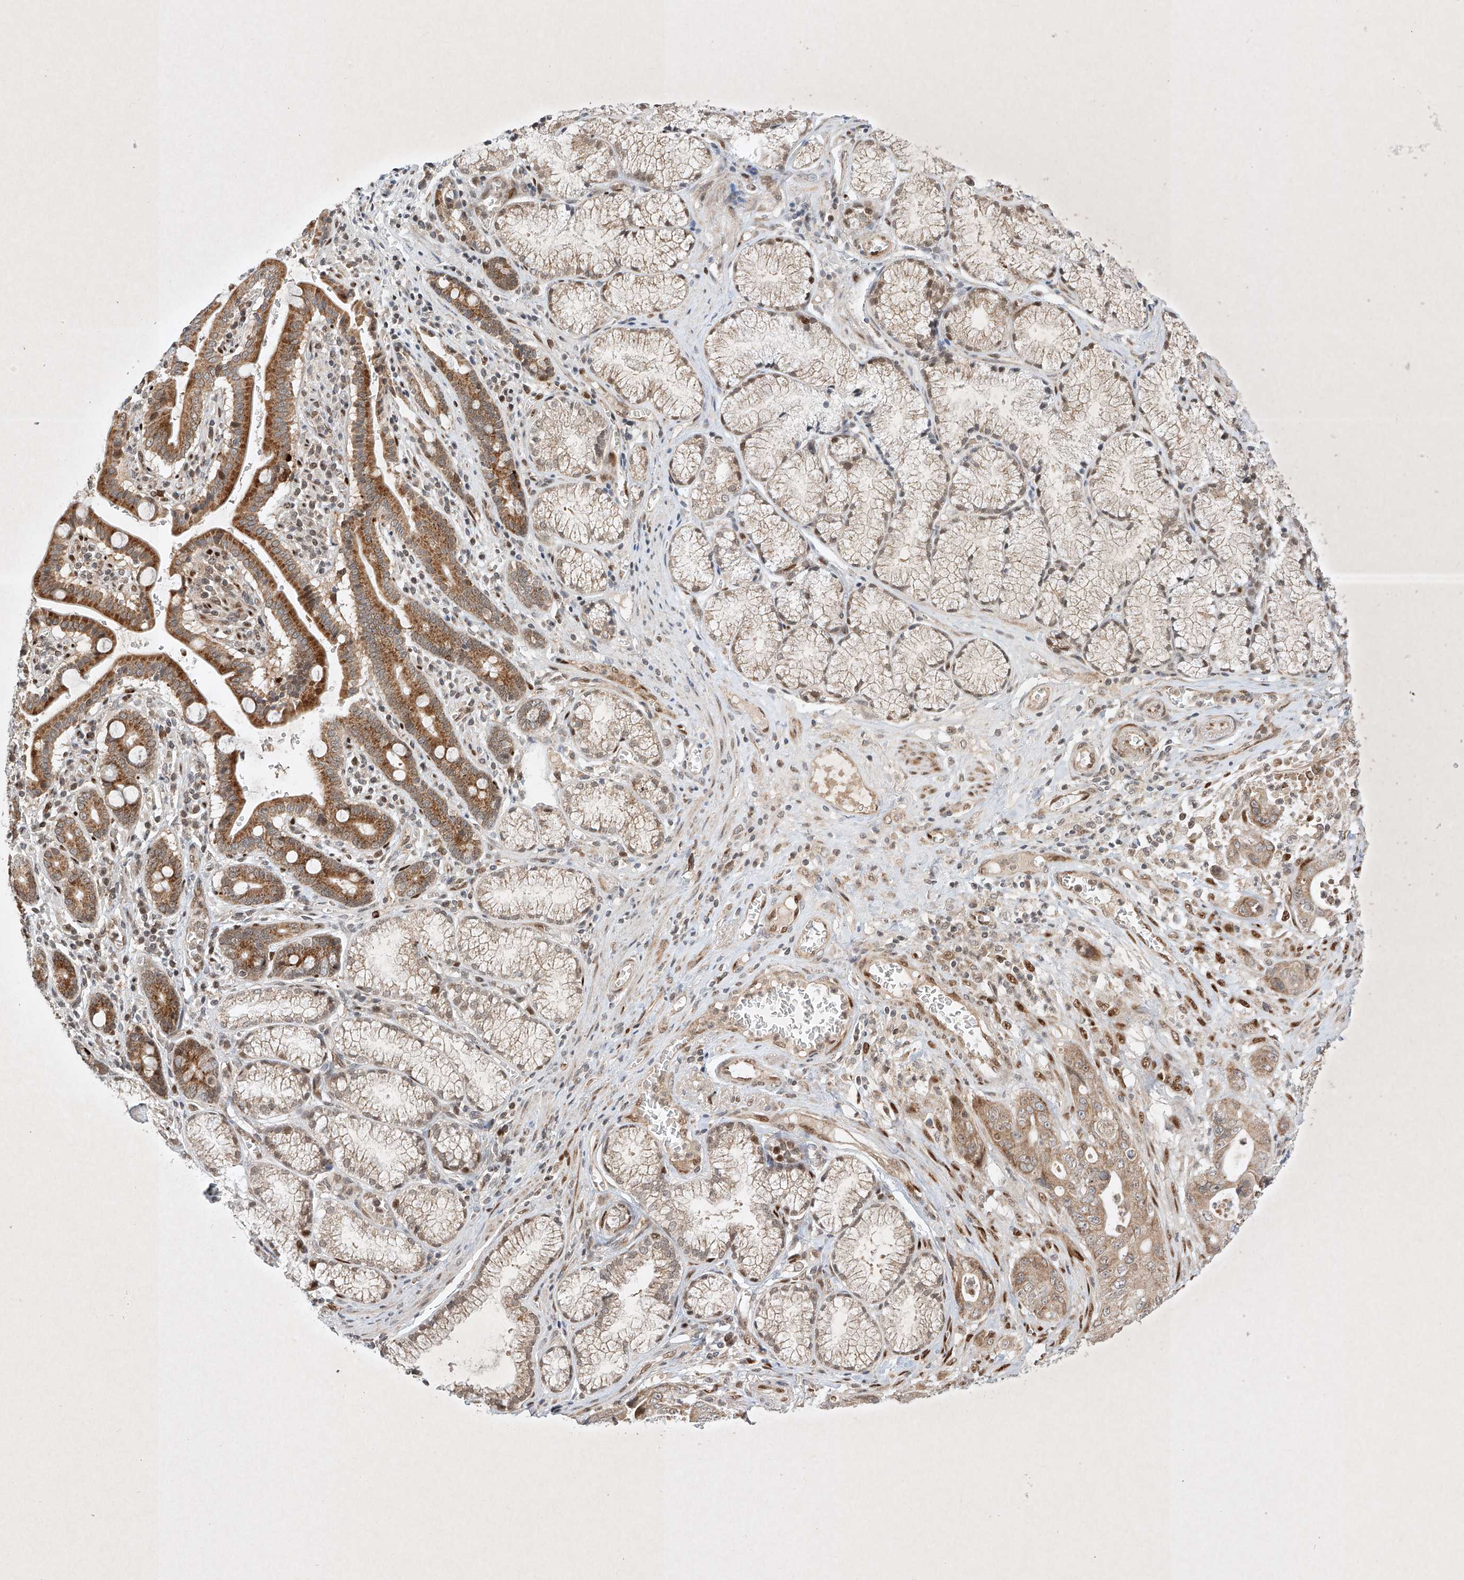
{"staining": {"intensity": "weak", "quantity": ">75%", "location": "cytoplasmic/membranous"}, "tissue": "pancreatic cancer", "cell_type": "Tumor cells", "image_type": "cancer", "snomed": [{"axis": "morphology", "description": "Adenocarcinoma, NOS"}, {"axis": "topography", "description": "Pancreas"}], "caption": "The histopathology image shows staining of adenocarcinoma (pancreatic), revealing weak cytoplasmic/membranous protein staining (brown color) within tumor cells.", "gene": "EPG5", "patient": {"sex": "male", "age": 70}}